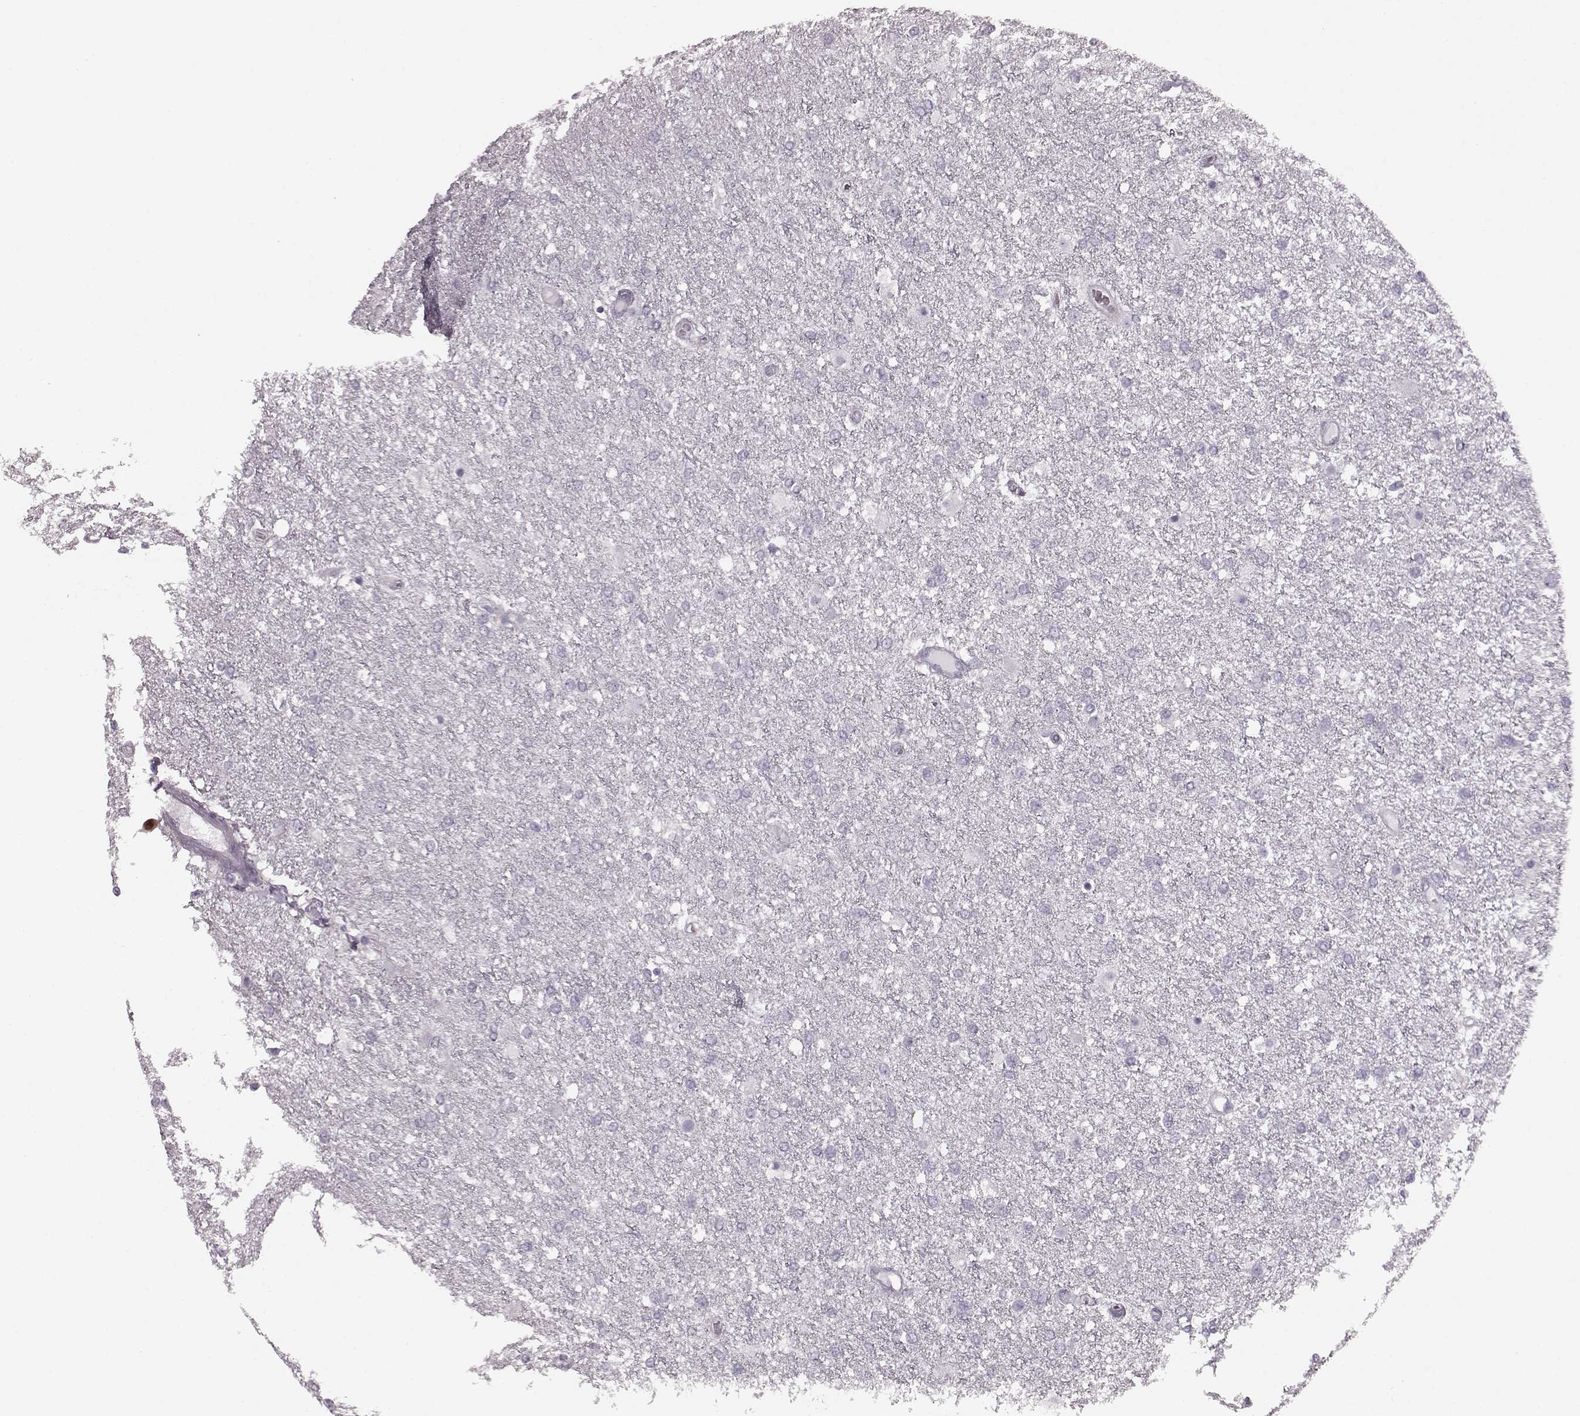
{"staining": {"intensity": "negative", "quantity": "none", "location": "none"}, "tissue": "glioma", "cell_type": "Tumor cells", "image_type": "cancer", "snomed": [{"axis": "morphology", "description": "Glioma, malignant, High grade"}, {"axis": "topography", "description": "Brain"}], "caption": "An IHC image of malignant glioma (high-grade) is shown. There is no staining in tumor cells of malignant glioma (high-grade). Nuclei are stained in blue.", "gene": "CRYBA2", "patient": {"sex": "female", "age": 61}}